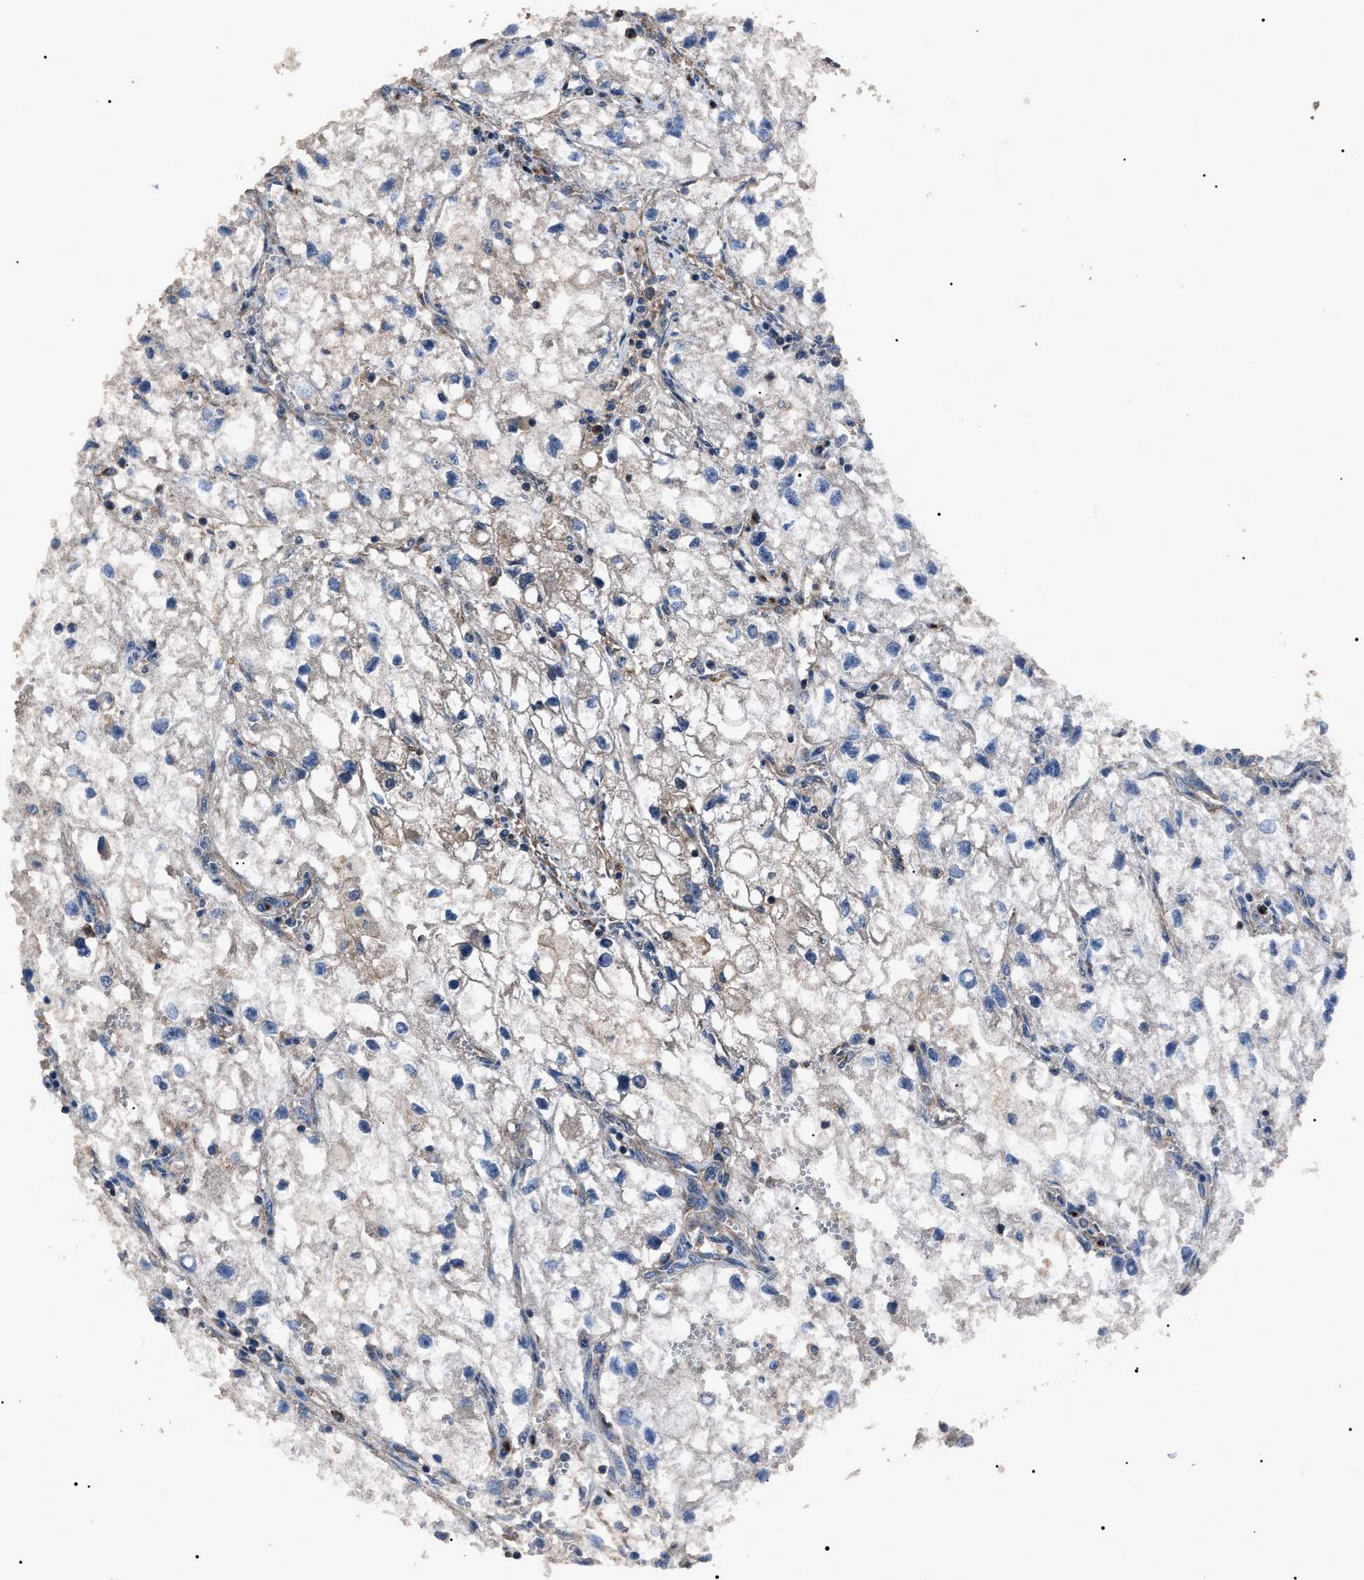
{"staining": {"intensity": "negative", "quantity": "none", "location": "none"}, "tissue": "renal cancer", "cell_type": "Tumor cells", "image_type": "cancer", "snomed": [{"axis": "morphology", "description": "Adenocarcinoma, NOS"}, {"axis": "topography", "description": "Kidney"}], "caption": "DAB immunohistochemical staining of renal cancer demonstrates no significant positivity in tumor cells.", "gene": "RNF216", "patient": {"sex": "female", "age": 70}}